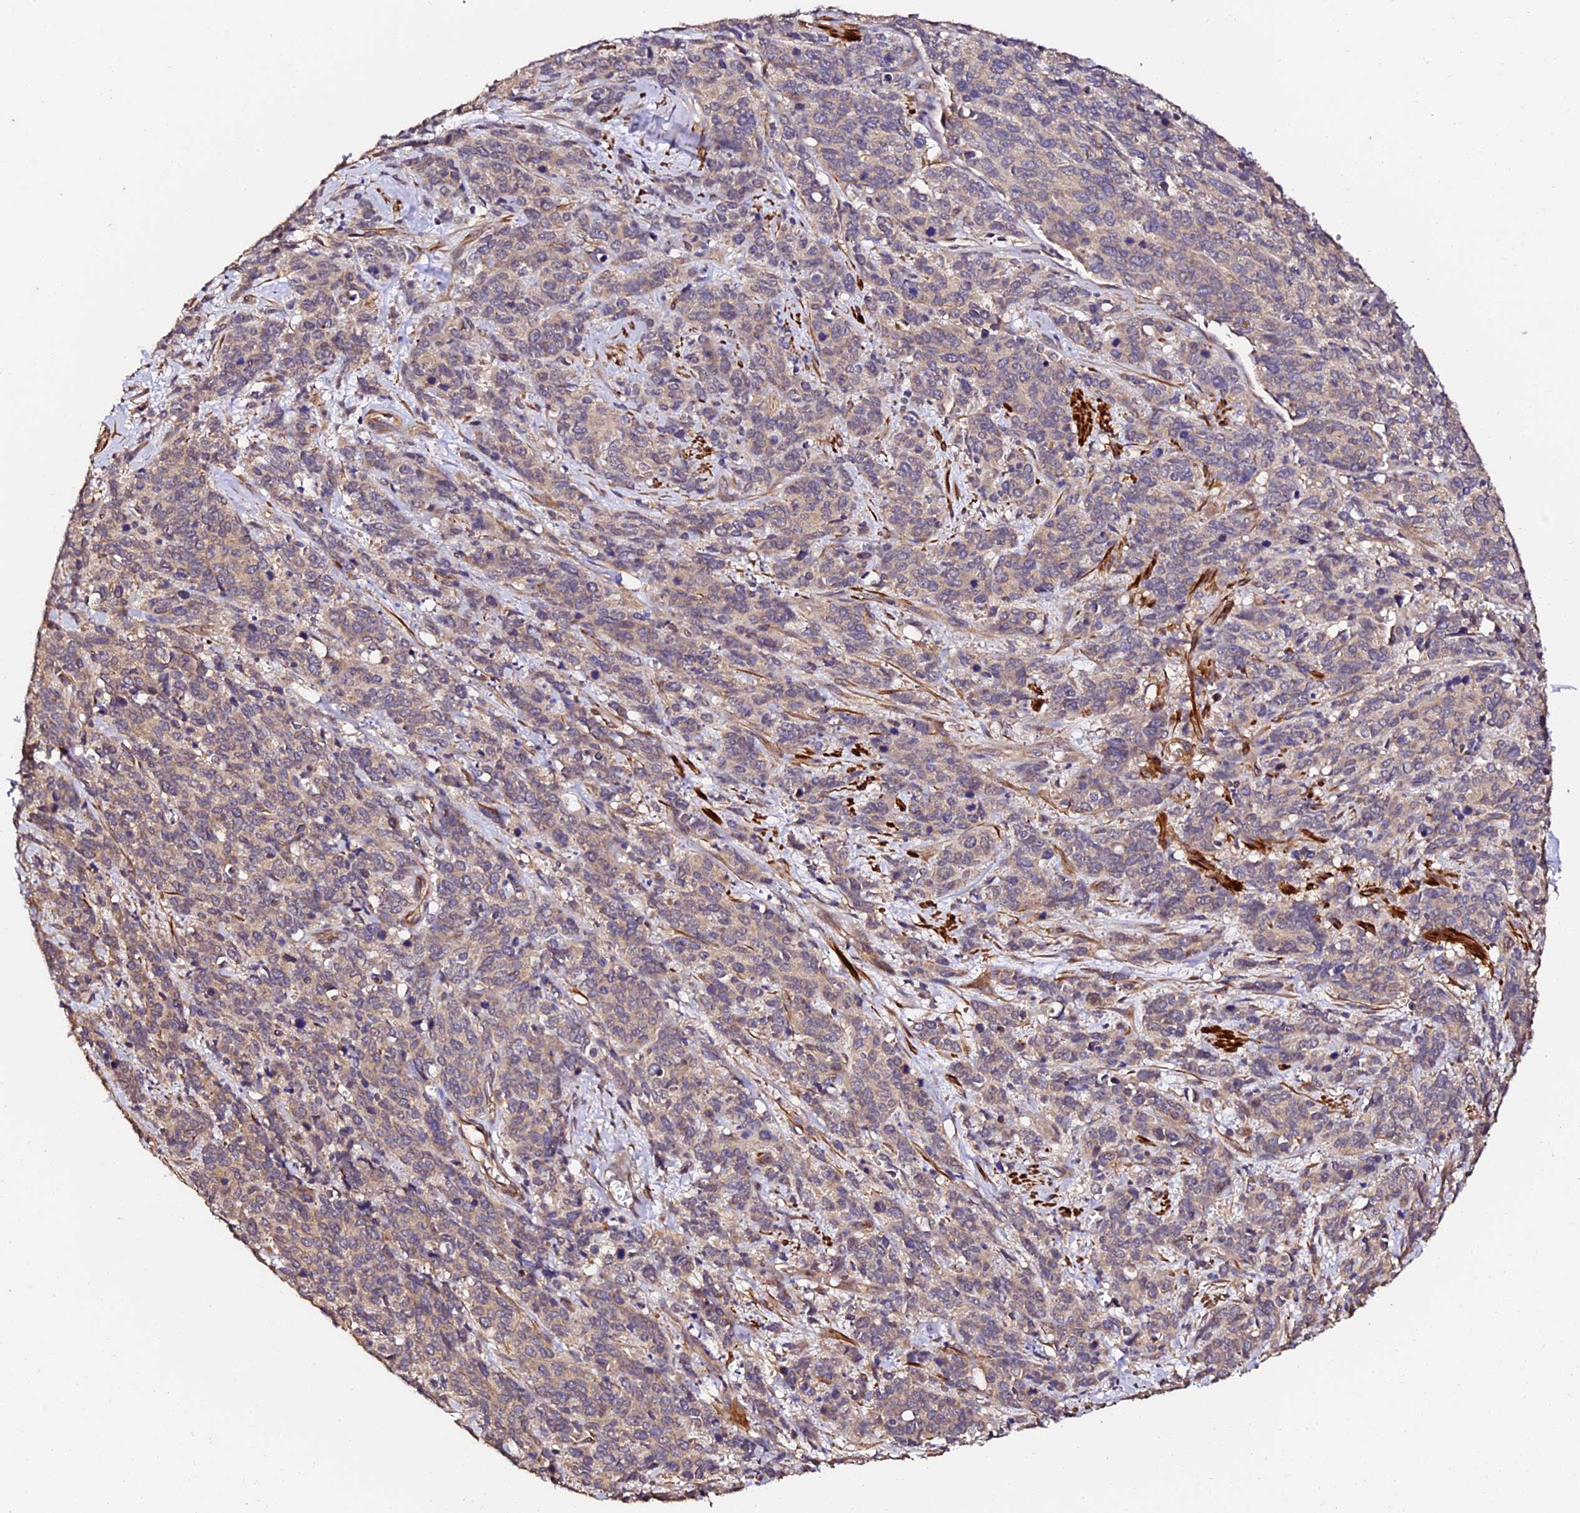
{"staining": {"intensity": "weak", "quantity": ">75%", "location": "cytoplasmic/membranous"}, "tissue": "cervical cancer", "cell_type": "Tumor cells", "image_type": "cancer", "snomed": [{"axis": "morphology", "description": "Squamous cell carcinoma, NOS"}, {"axis": "topography", "description": "Cervix"}], "caption": "A micrograph showing weak cytoplasmic/membranous positivity in about >75% of tumor cells in cervical cancer, as visualized by brown immunohistochemical staining.", "gene": "TDO2", "patient": {"sex": "female", "age": 60}}